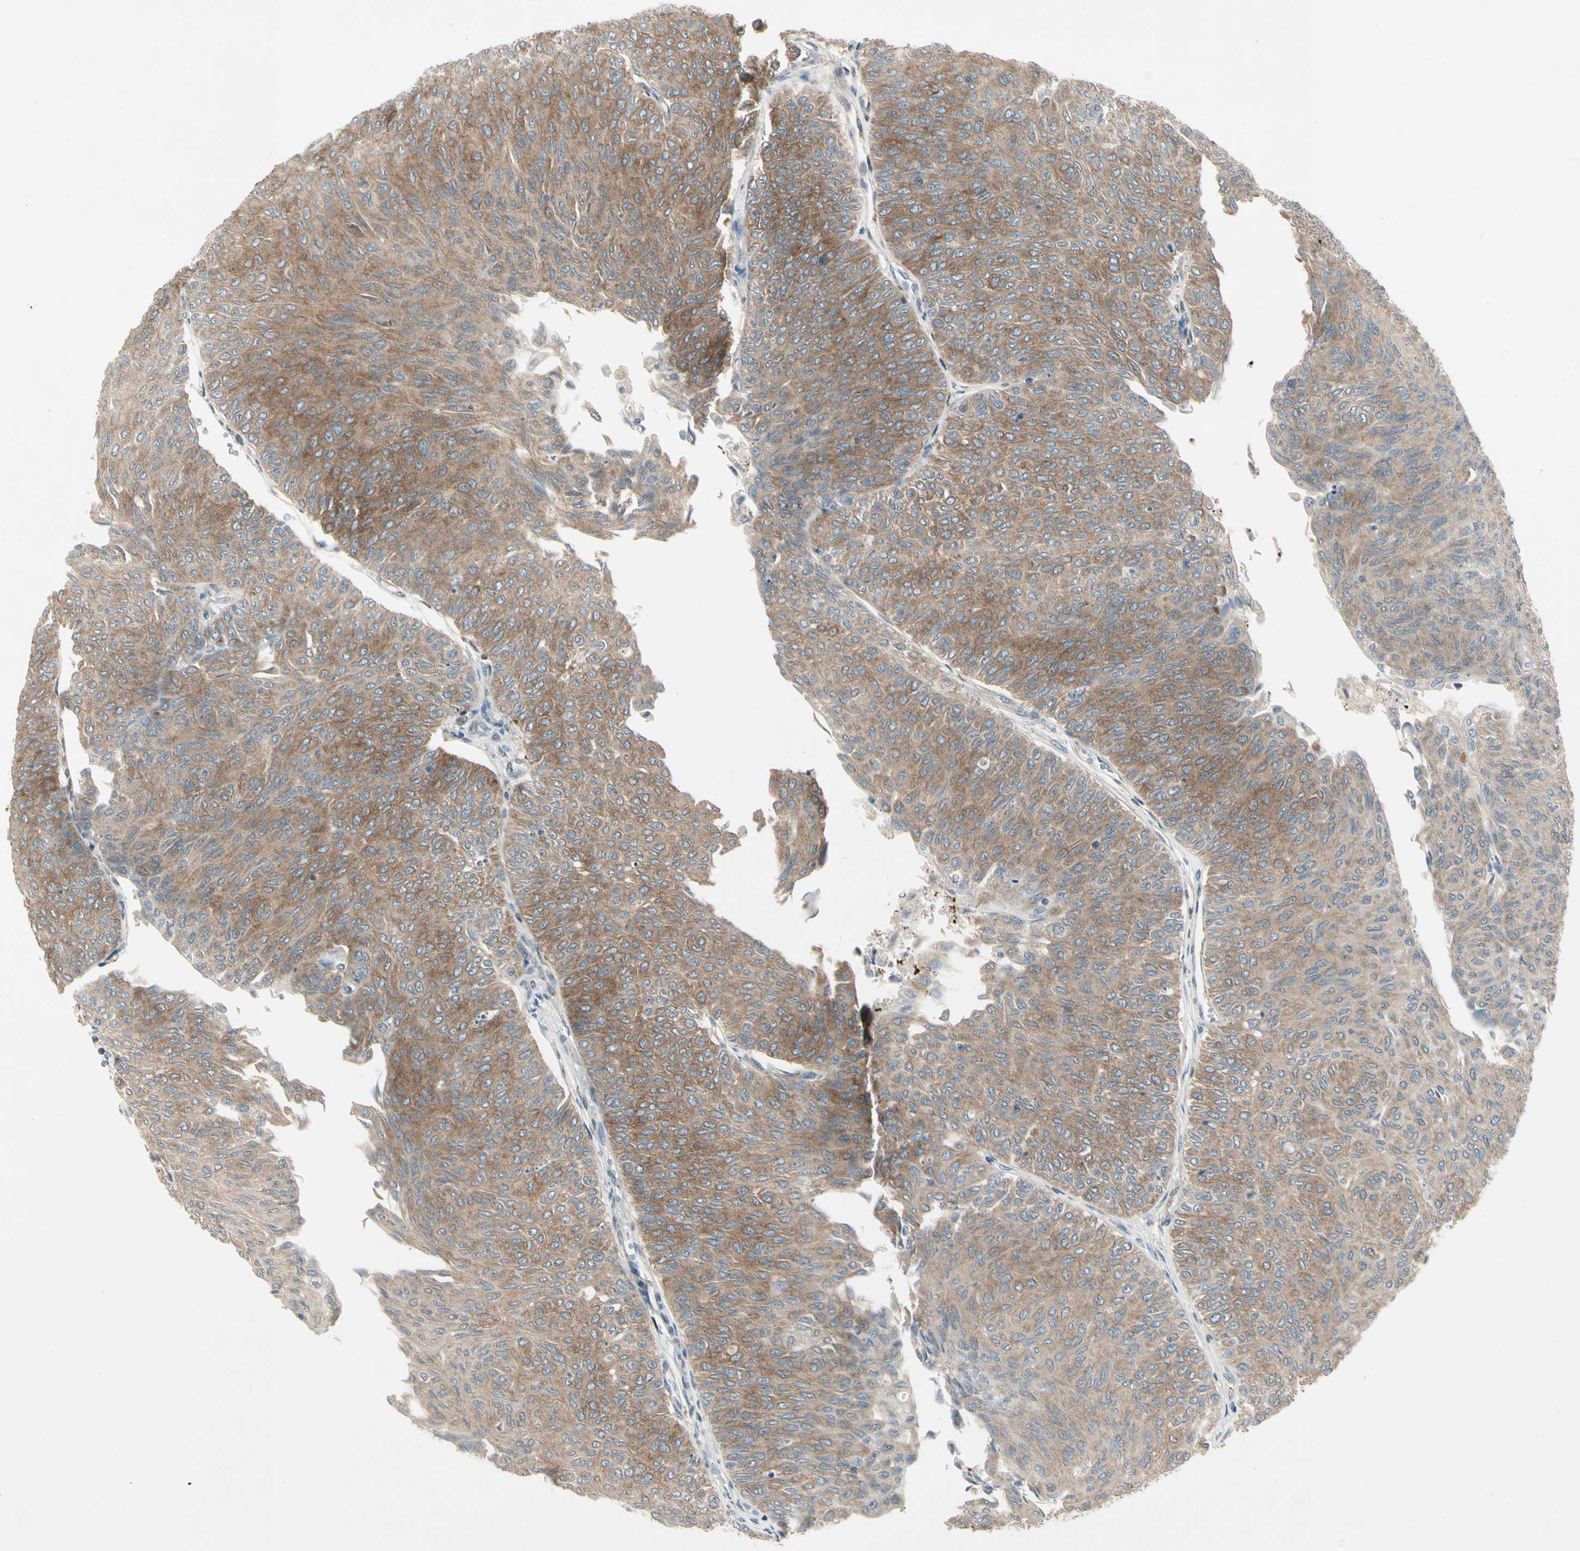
{"staining": {"intensity": "moderate", "quantity": ">75%", "location": "cytoplasmic/membranous"}, "tissue": "urothelial cancer", "cell_type": "Tumor cells", "image_type": "cancer", "snomed": [{"axis": "morphology", "description": "Urothelial carcinoma, Low grade"}, {"axis": "topography", "description": "Urinary bladder"}], "caption": "Approximately >75% of tumor cells in human urothelial cancer display moderate cytoplasmic/membranous protein positivity as visualized by brown immunohistochemical staining.", "gene": "IL1R1", "patient": {"sex": "male", "age": 78}}